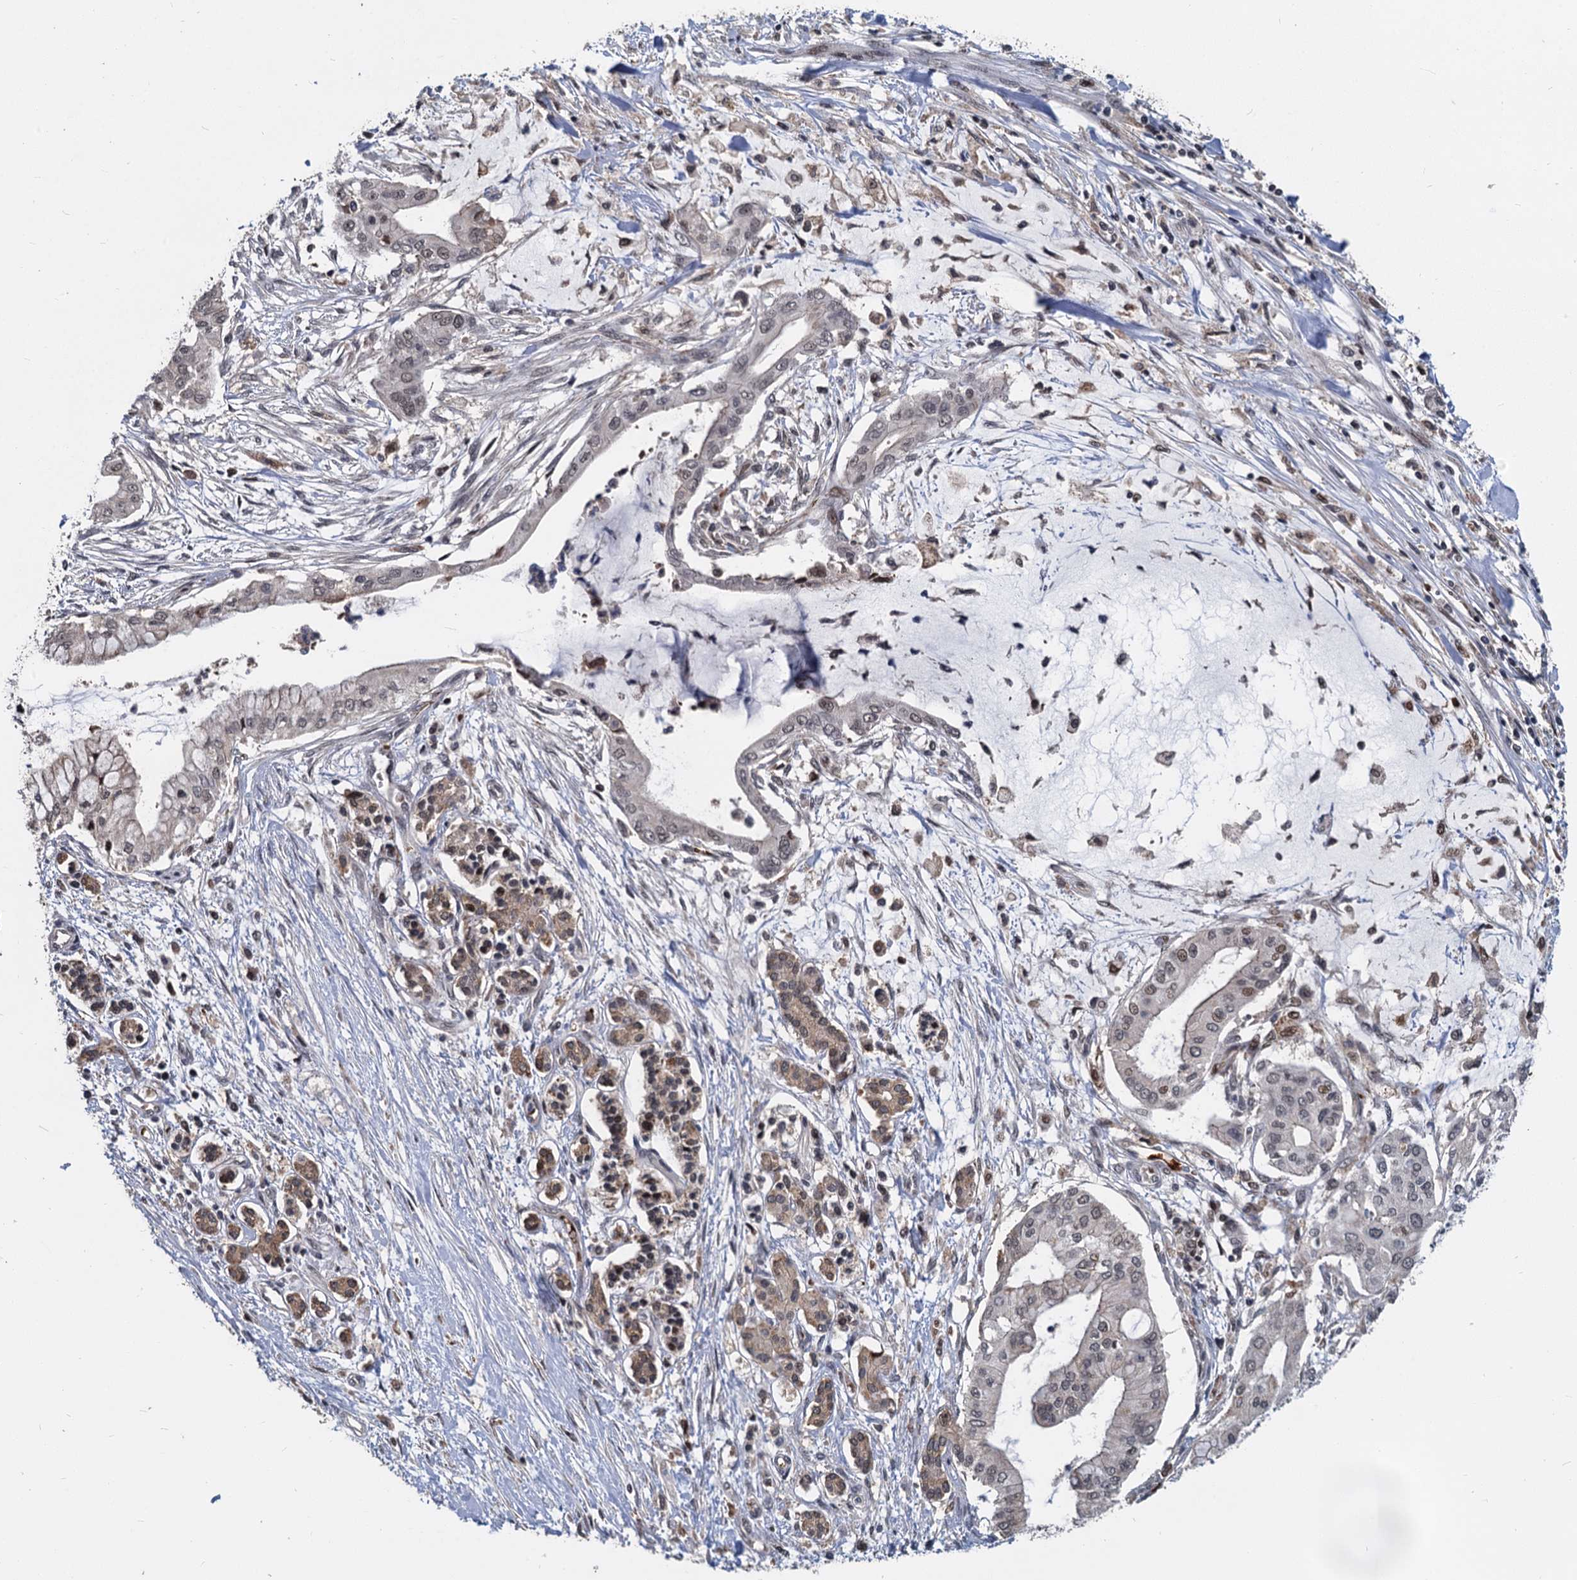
{"staining": {"intensity": "weak", "quantity": "25%-75%", "location": "nuclear"}, "tissue": "pancreatic cancer", "cell_type": "Tumor cells", "image_type": "cancer", "snomed": [{"axis": "morphology", "description": "Adenocarcinoma, NOS"}, {"axis": "topography", "description": "Pancreas"}], "caption": "Immunohistochemistry (IHC) (DAB) staining of human pancreatic cancer reveals weak nuclear protein positivity in approximately 25%-75% of tumor cells.", "gene": "FANCI", "patient": {"sex": "male", "age": 46}}